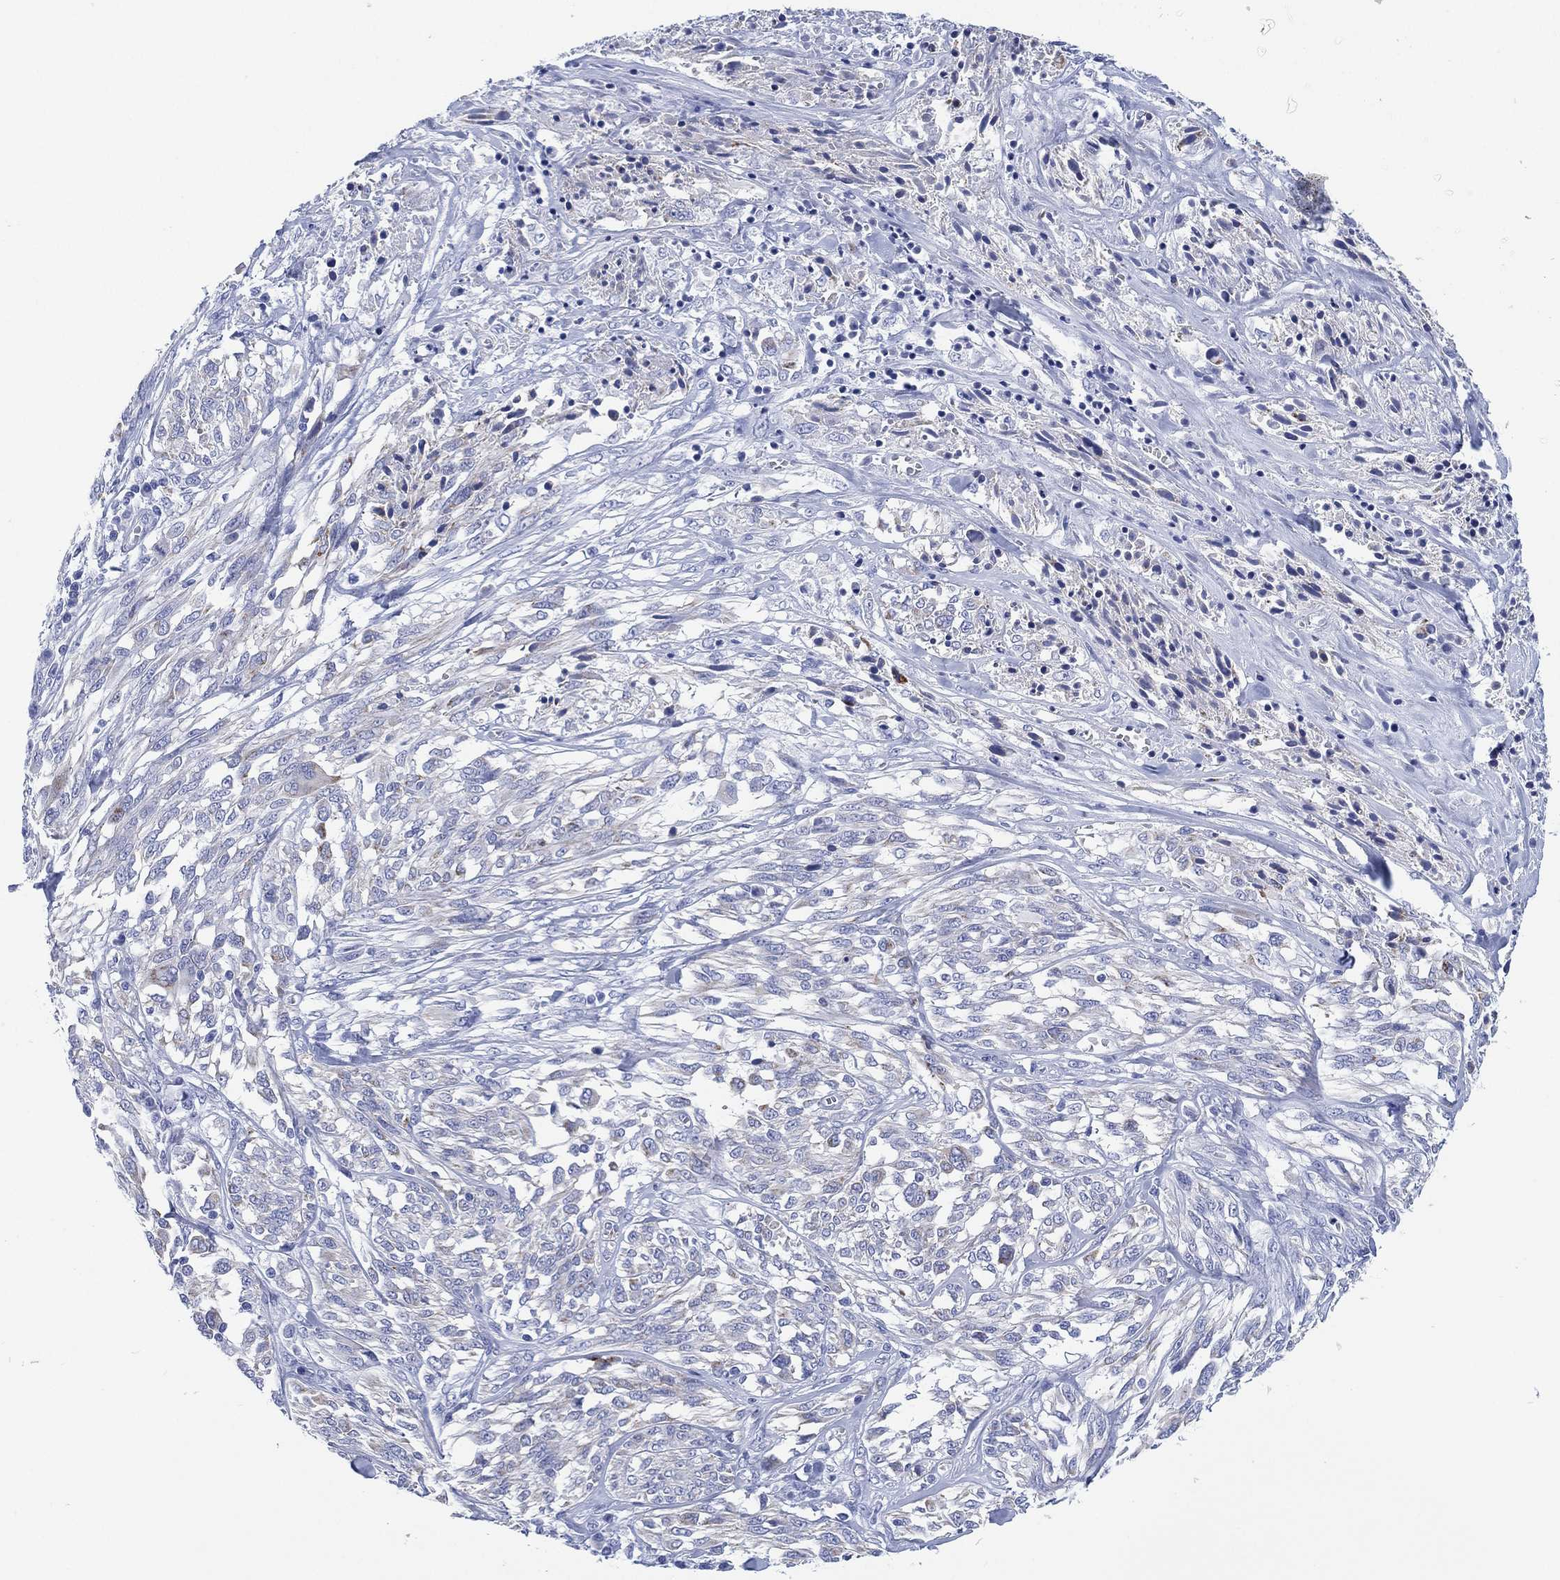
{"staining": {"intensity": "negative", "quantity": "none", "location": "none"}, "tissue": "melanoma", "cell_type": "Tumor cells", "image_type": "cancer", "snomed": [{"axis": "morphology", "description": "Malignant melanoma, NOS"}, {"axis": "topography", "description": "Skin"}], "caption": "The histopathology image reveals no staining of tumor cells in malignant melanoma.", "gene": "SLC9C2", "patient": {"sex": "female", "age": 91}}